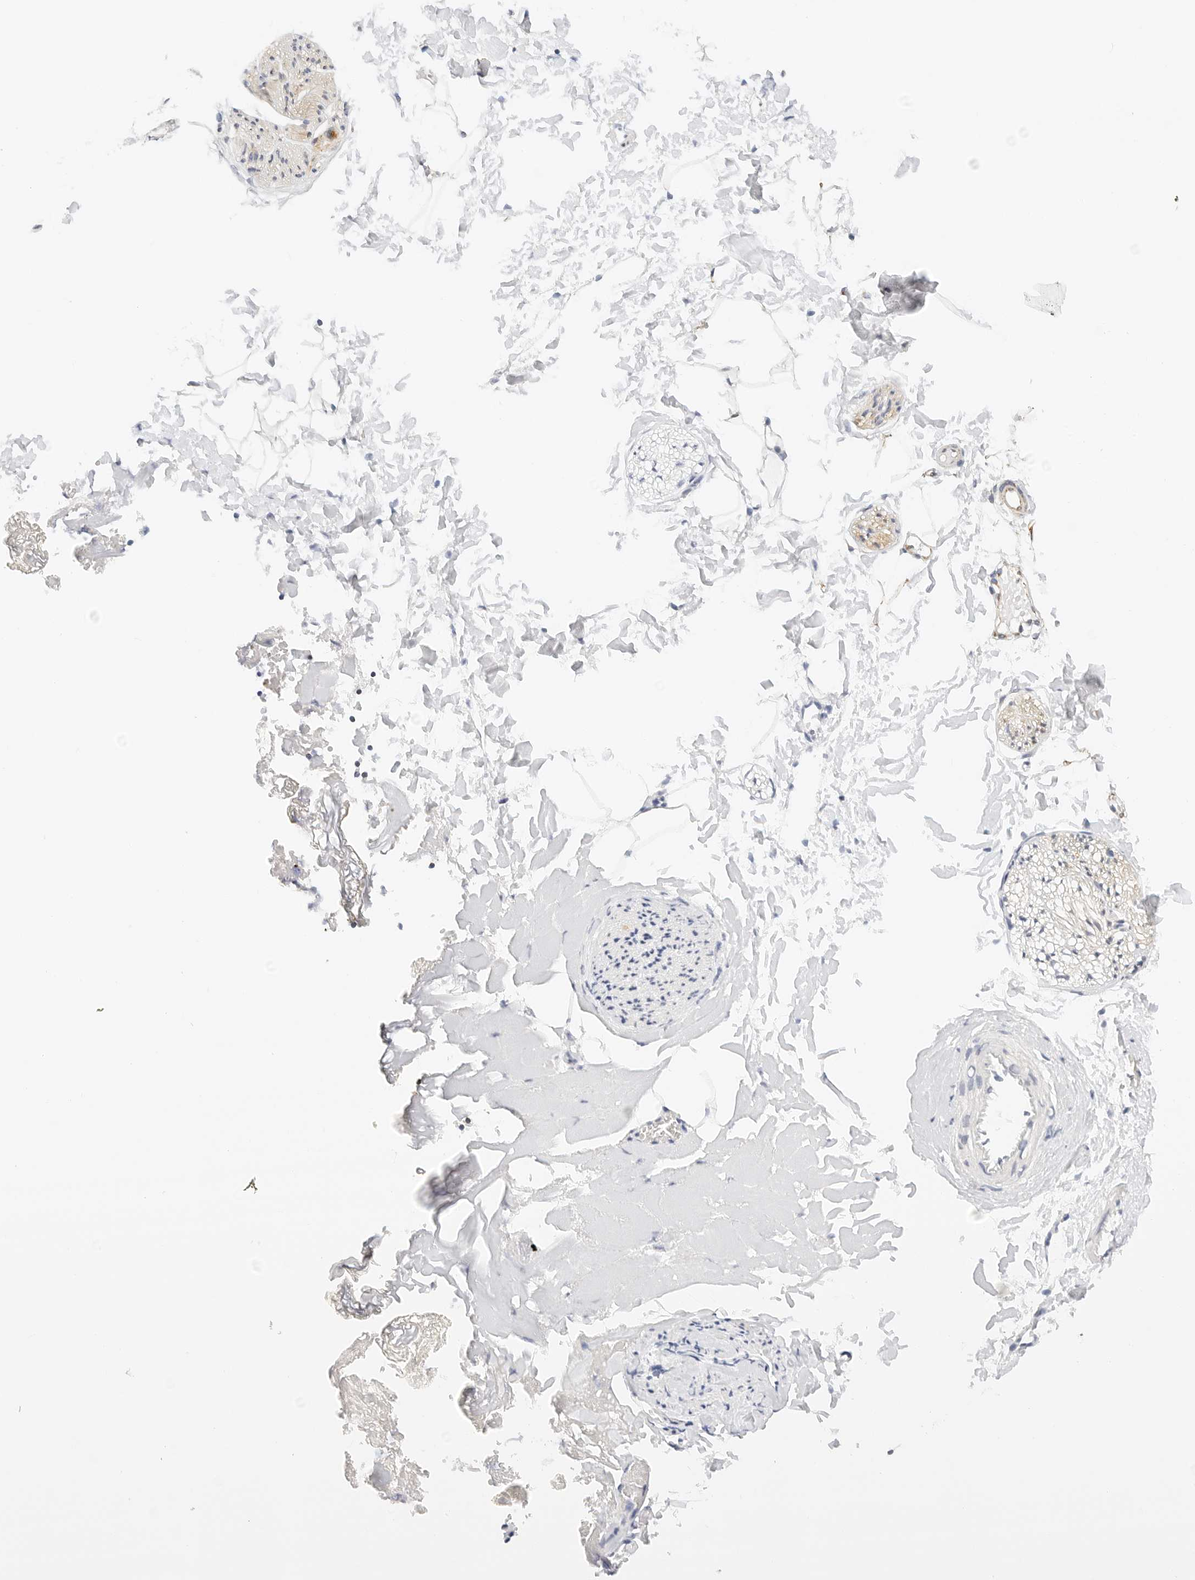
{"staining": {"intensity": "weak", "quantity": "<25%", "location": "cytoplasmic/membranous"}, "tissue": "adipose tissue", "cell_type": "Adipocytes", "image_type": "normal", "snomed": [{"axis": "morphology", "description": "Normal tissue, NOS"}, {"axis": "morphology", "description": "Adenocarcinoma, NOS"}, {"axis": "topography", "description": "Smooth muscle"}, {"axis": "topography", "description": "Colon"}], "caption": "IHC micrograph of unremarkable adipose tissue stained for a protein (brown), which exhibits no expression in adipocytes. (Stains: DAB IHC with hematoxylin counter stain, Microscopy: brightfield microscopy at high magnification).", "gene": "ATL1", "patient": {"sex": "male", "age": 14}}